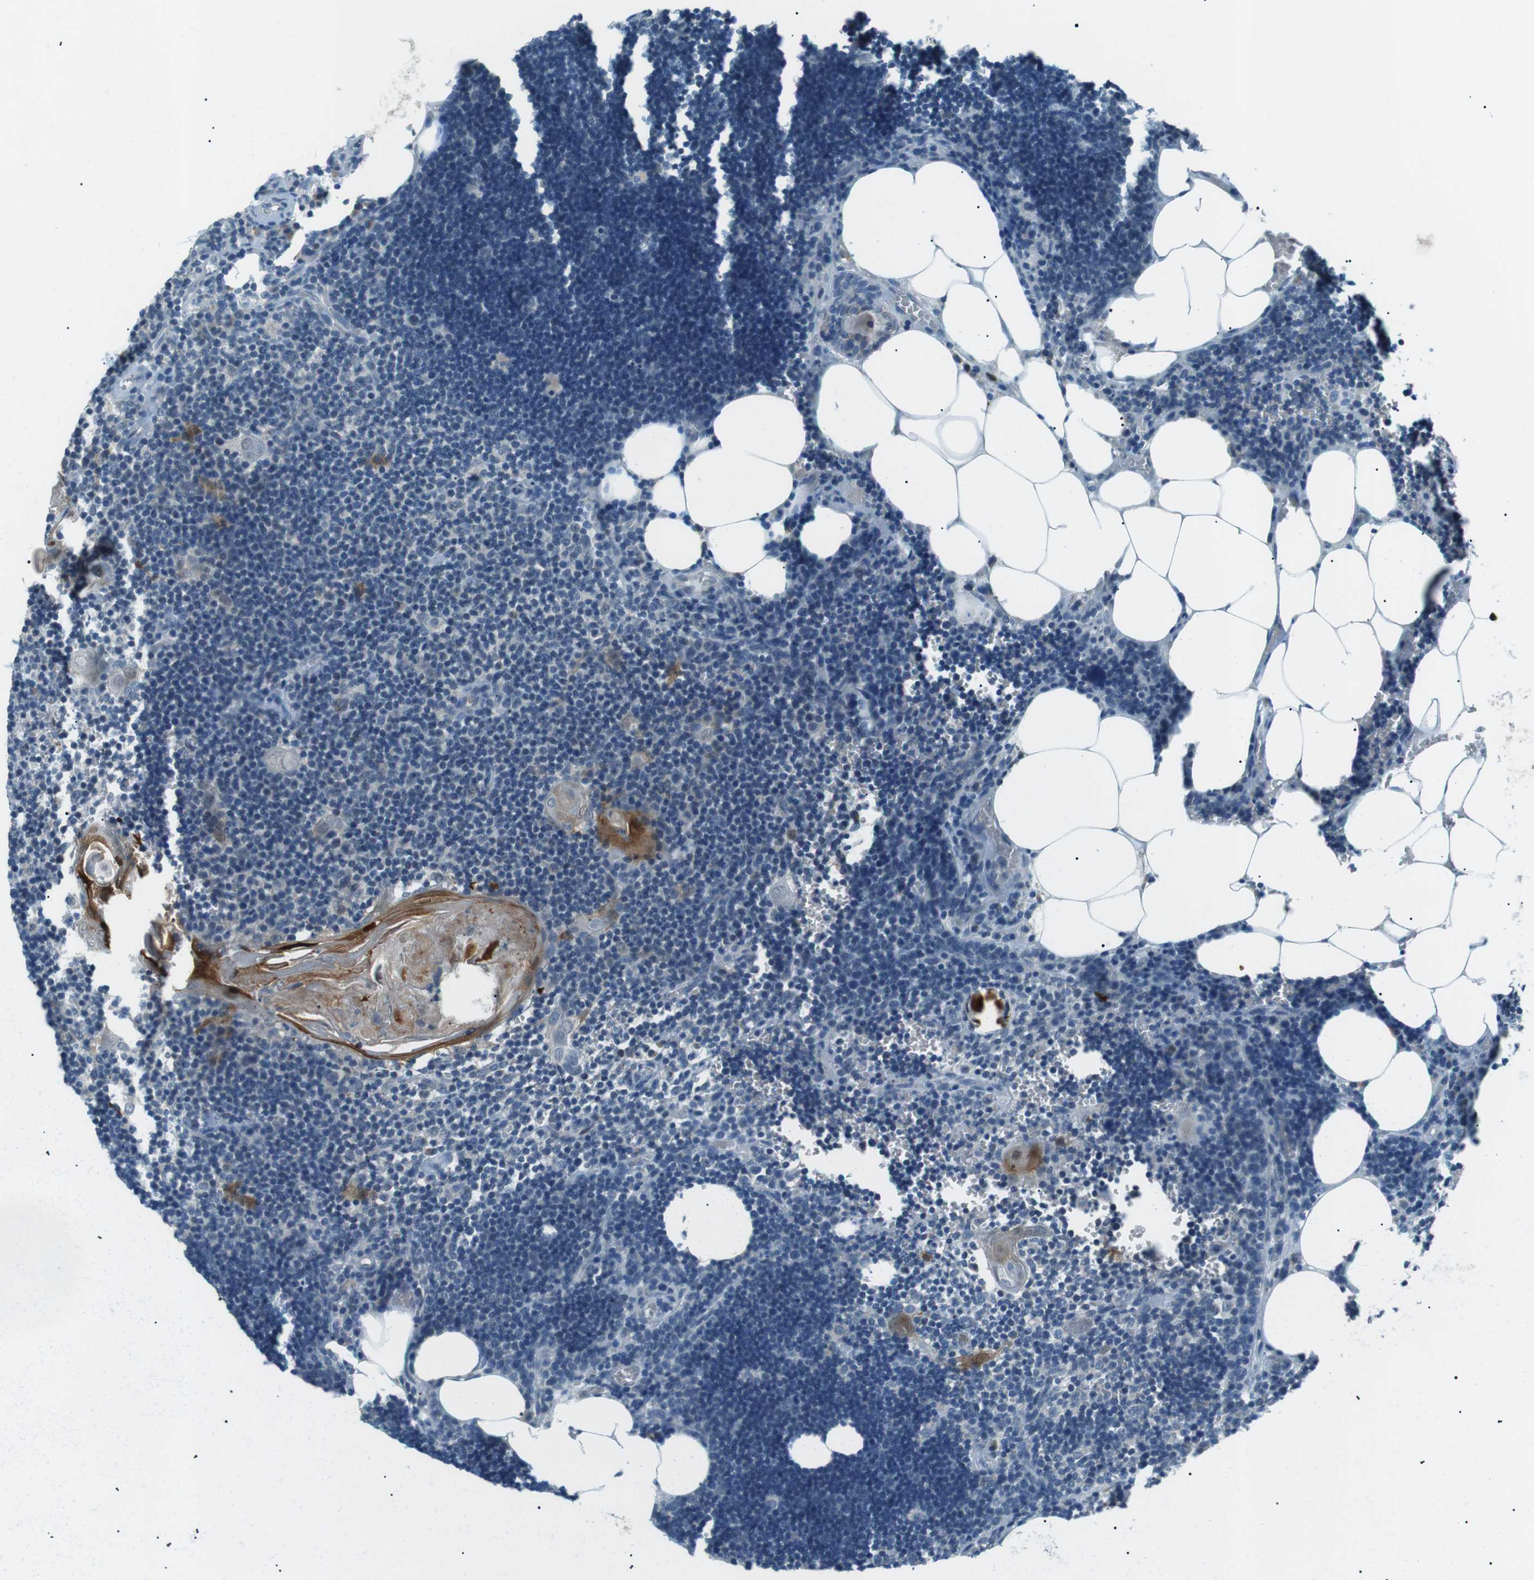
{"staining": {"intensity": "negative", "quantity": "none", "location": "none"}, "tissue": "lymph node", "cell_type": "Germinal center cells", "image_type": "normal", "snomed": [{"axis": "morphology", "description": "Normal tissue, NOS"}, {"axis": "topography", "description": "Lymph node"}], "caption": "The IHC histopathology image has no significant staining in germinal center cells of lymph node. (DAB immunohistochemistry with hematoxylin counter stain).", "gene": "ENSG00000289724", "patient": {"sex": "male", "age": 33}}